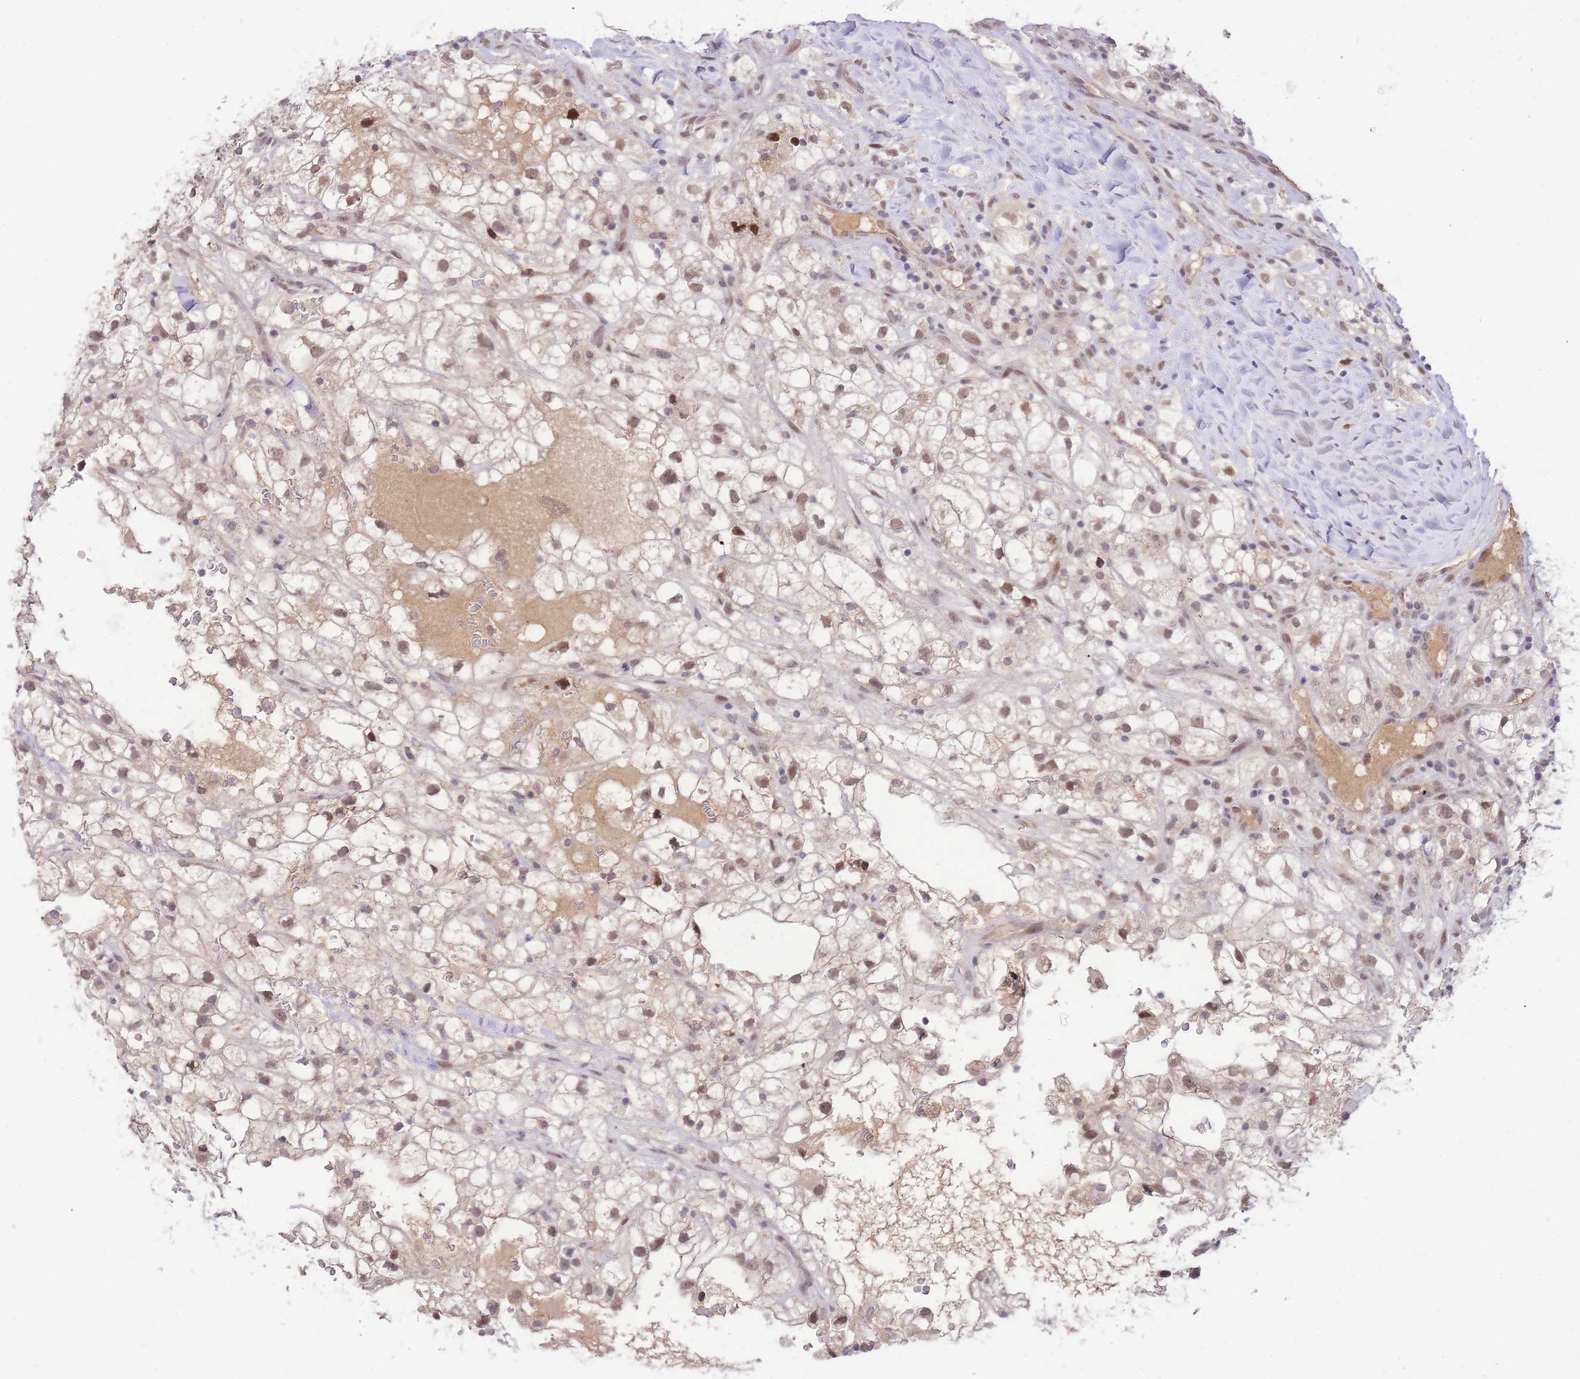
{"staining": {"intensity": "moderate", "quantity": ">75%", "location": "nuclear"}, "tissue": "renal cancer", "cell_type": "Tumor cells", "image_type": "cancer", "snomed": [{"axis": "morphology", "description": "Adenocarcinoma, NOS"}, {"axis": "topography", "description": "Kidney"}], "caption": "This micrograph exhibits immunohistochemistry (IHC) staining of human renal cancer (adenocarcinoma), with medium moderate nuclear expression in about >75% of tumor cells.", "gene": "PUS10", "patient": {"sex": "male", "age": 59}}